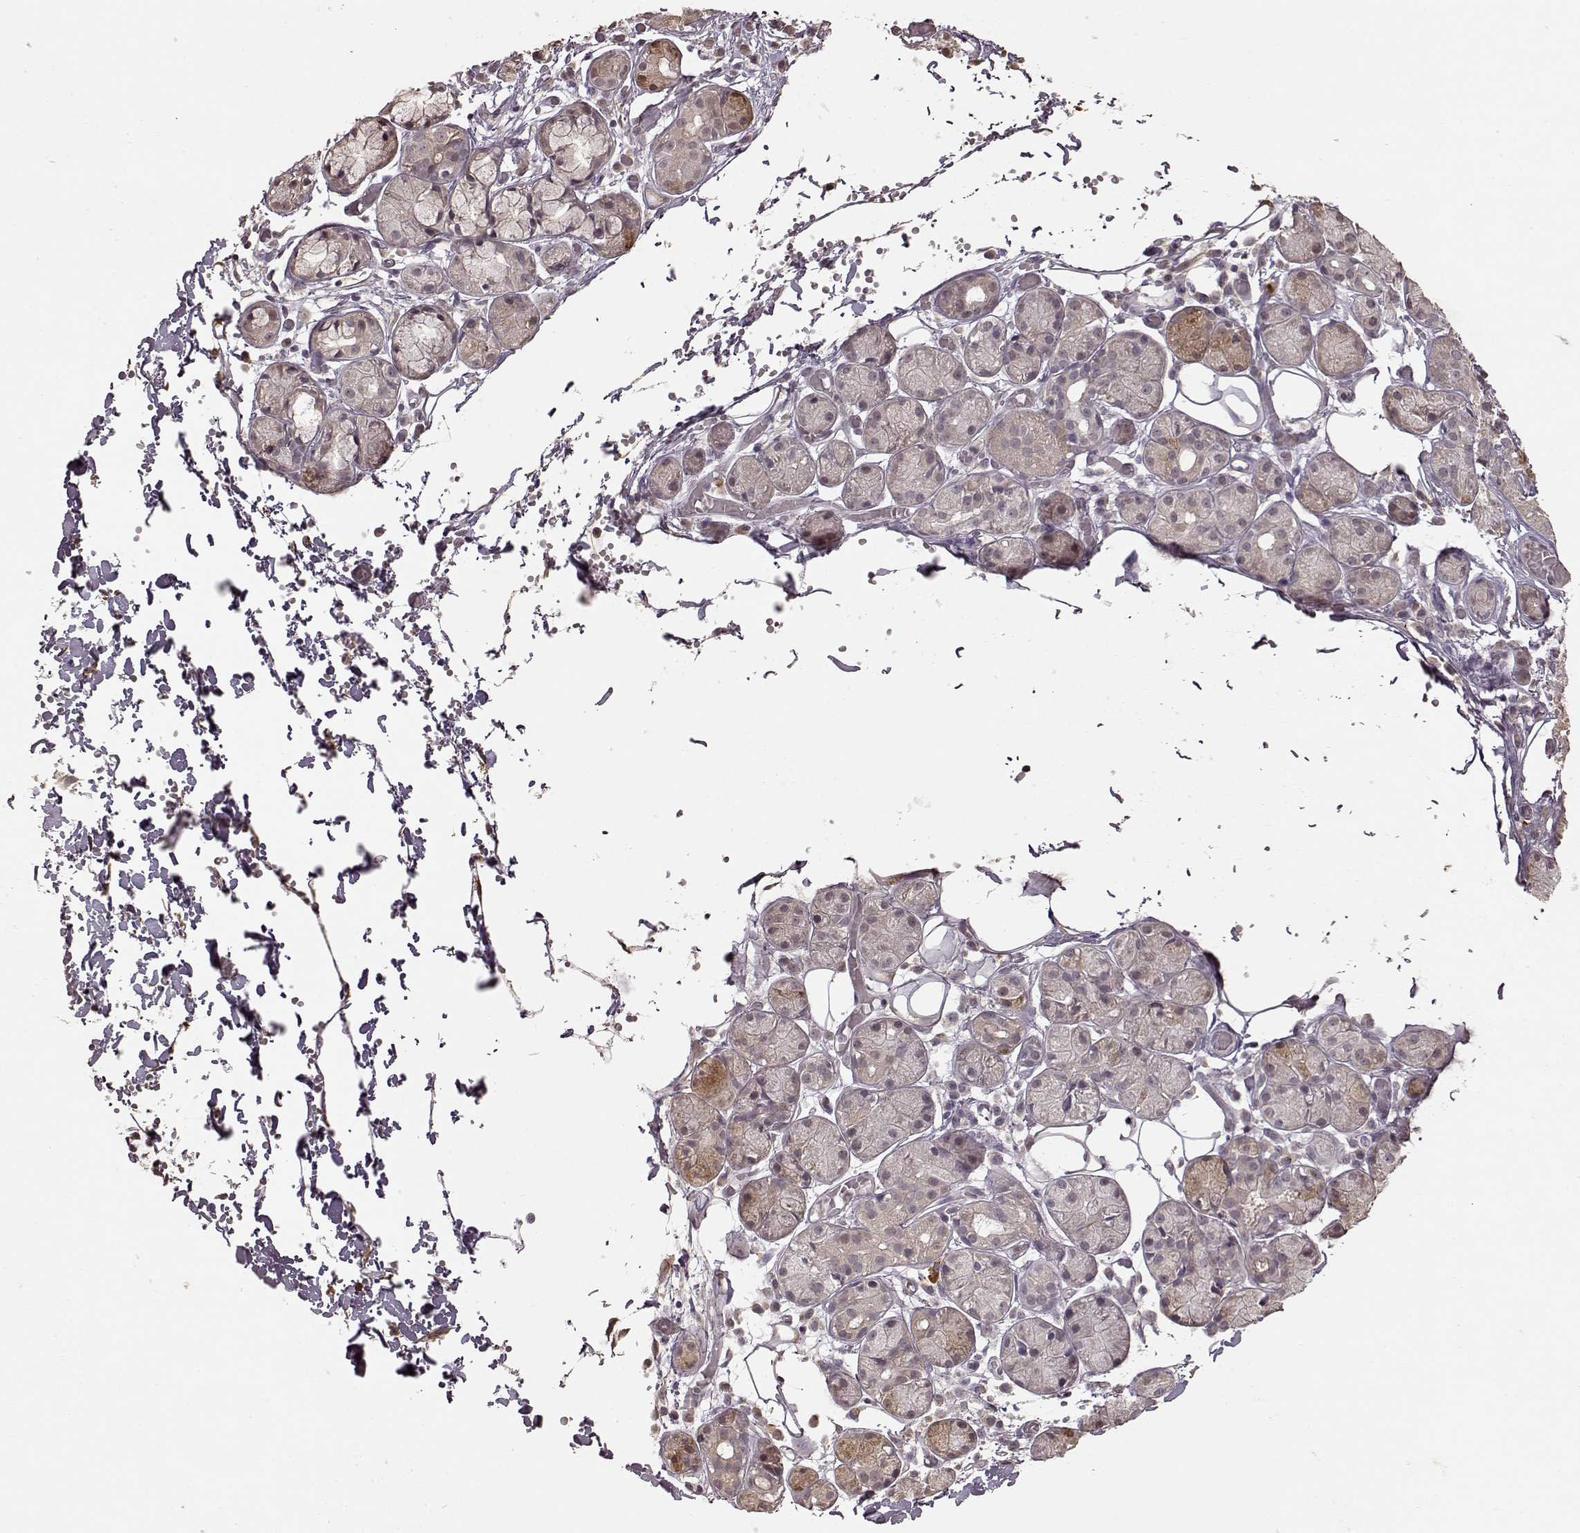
{"staining": {"intensity": "negative", "quantity": "none", "location": "none"}, "tissue": "salivary gland", "cell_type": "Glandular cells", "image_type": "normal", "snomed": [{"axis": "morphology", "description": "Normal tissue, NOS"}, {"axis": "topography", "description": "Salivary gland"}, {"axis": "topography", "description": "Peripheral nerve tissue"}], "caption": "A histopathology image of salivary gland stained for a protein displays no brown staining in glandular cells.", "gene": "CRB1", "patient": {"sex": "male", "age": 71}}